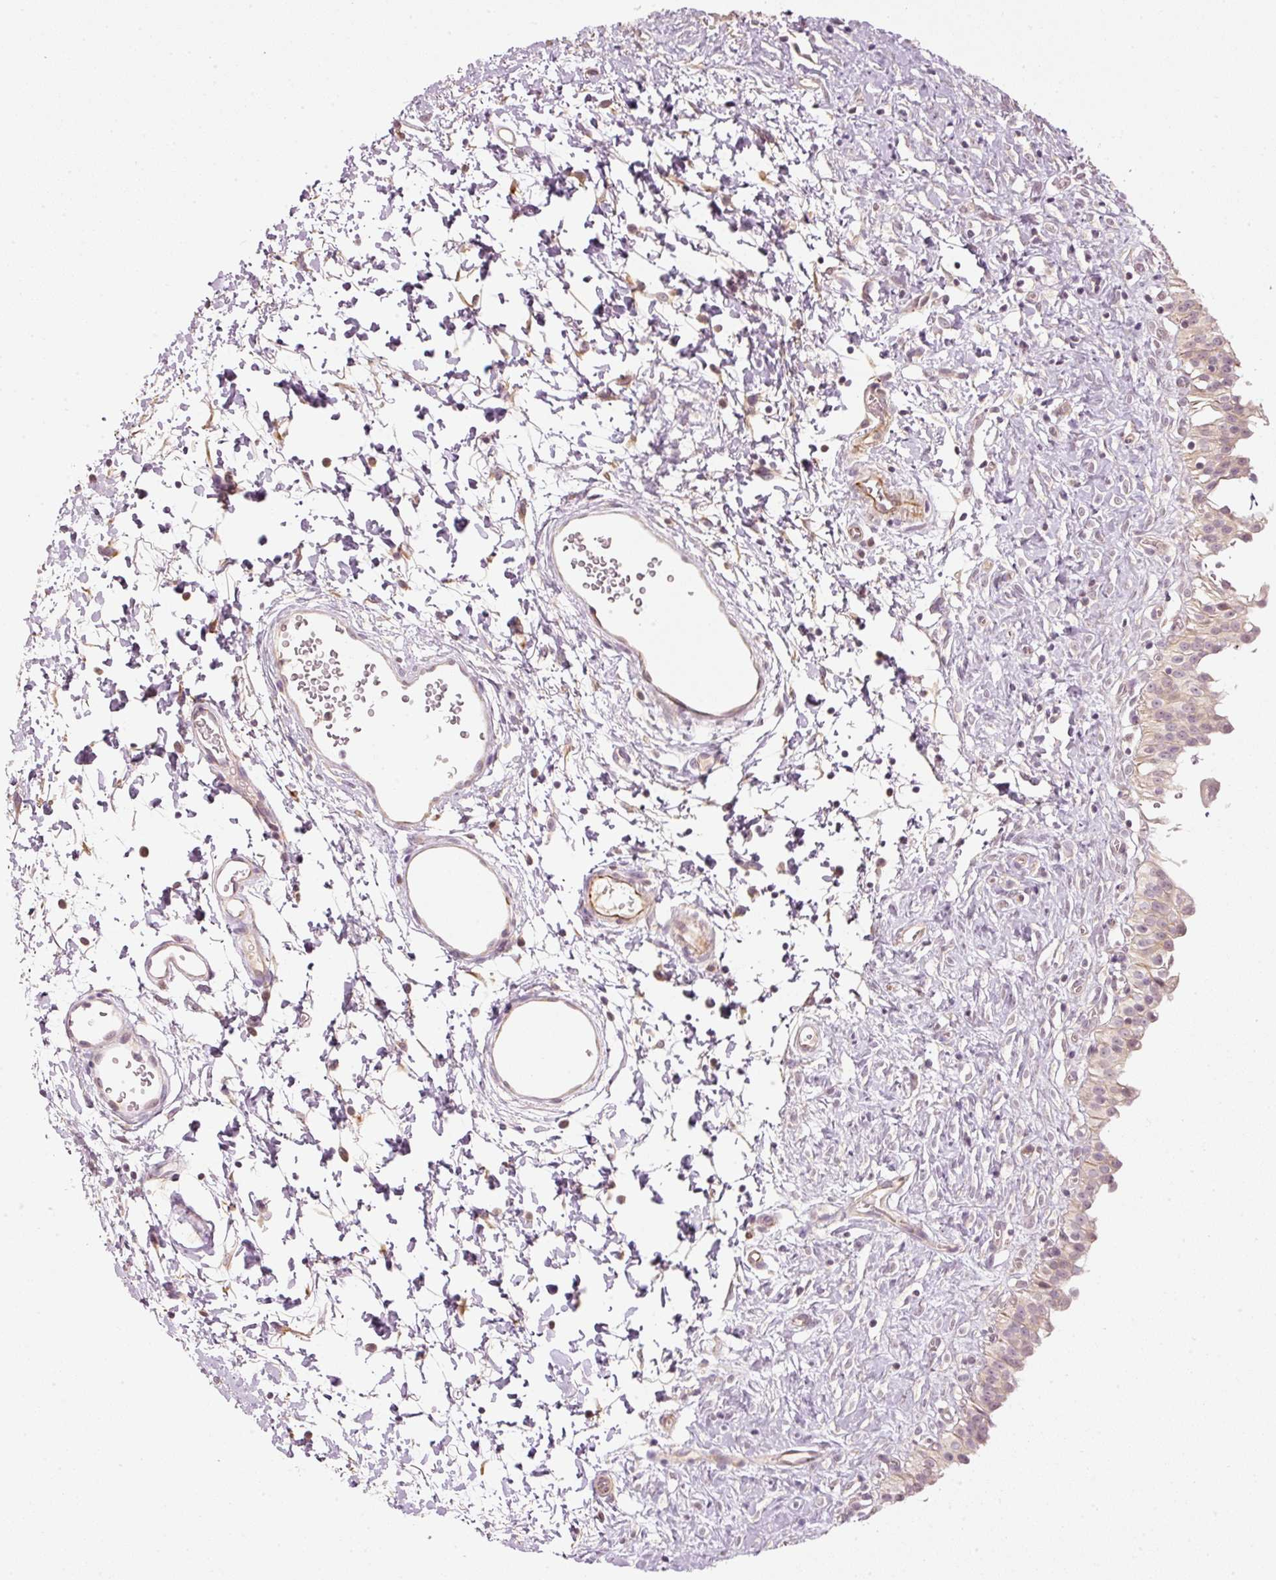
{"staining": {"intensity": "weak", "quantity": ">75%", "location": "cytoplasmic/membranous"}, "tissue": "urinary bladder", "cell_type": "Urothelial cells", "image_type": "normal", "snomed": [{"axis": "morphology", "description": "Normal tissue, NOS"}, {"axis": "topography", "description": "Urinary bladder"}], "caption": "Normal urinary bladder displays weak cytoplasmic/membranous positivity in about >75% of urothelial cells (DAB (3,3'-diaminobenzidine) = brown stain, brightfield microscopy at high magnification)..", "gene": "CDC20B", "patient": {"sex": "male", "age": 51}}